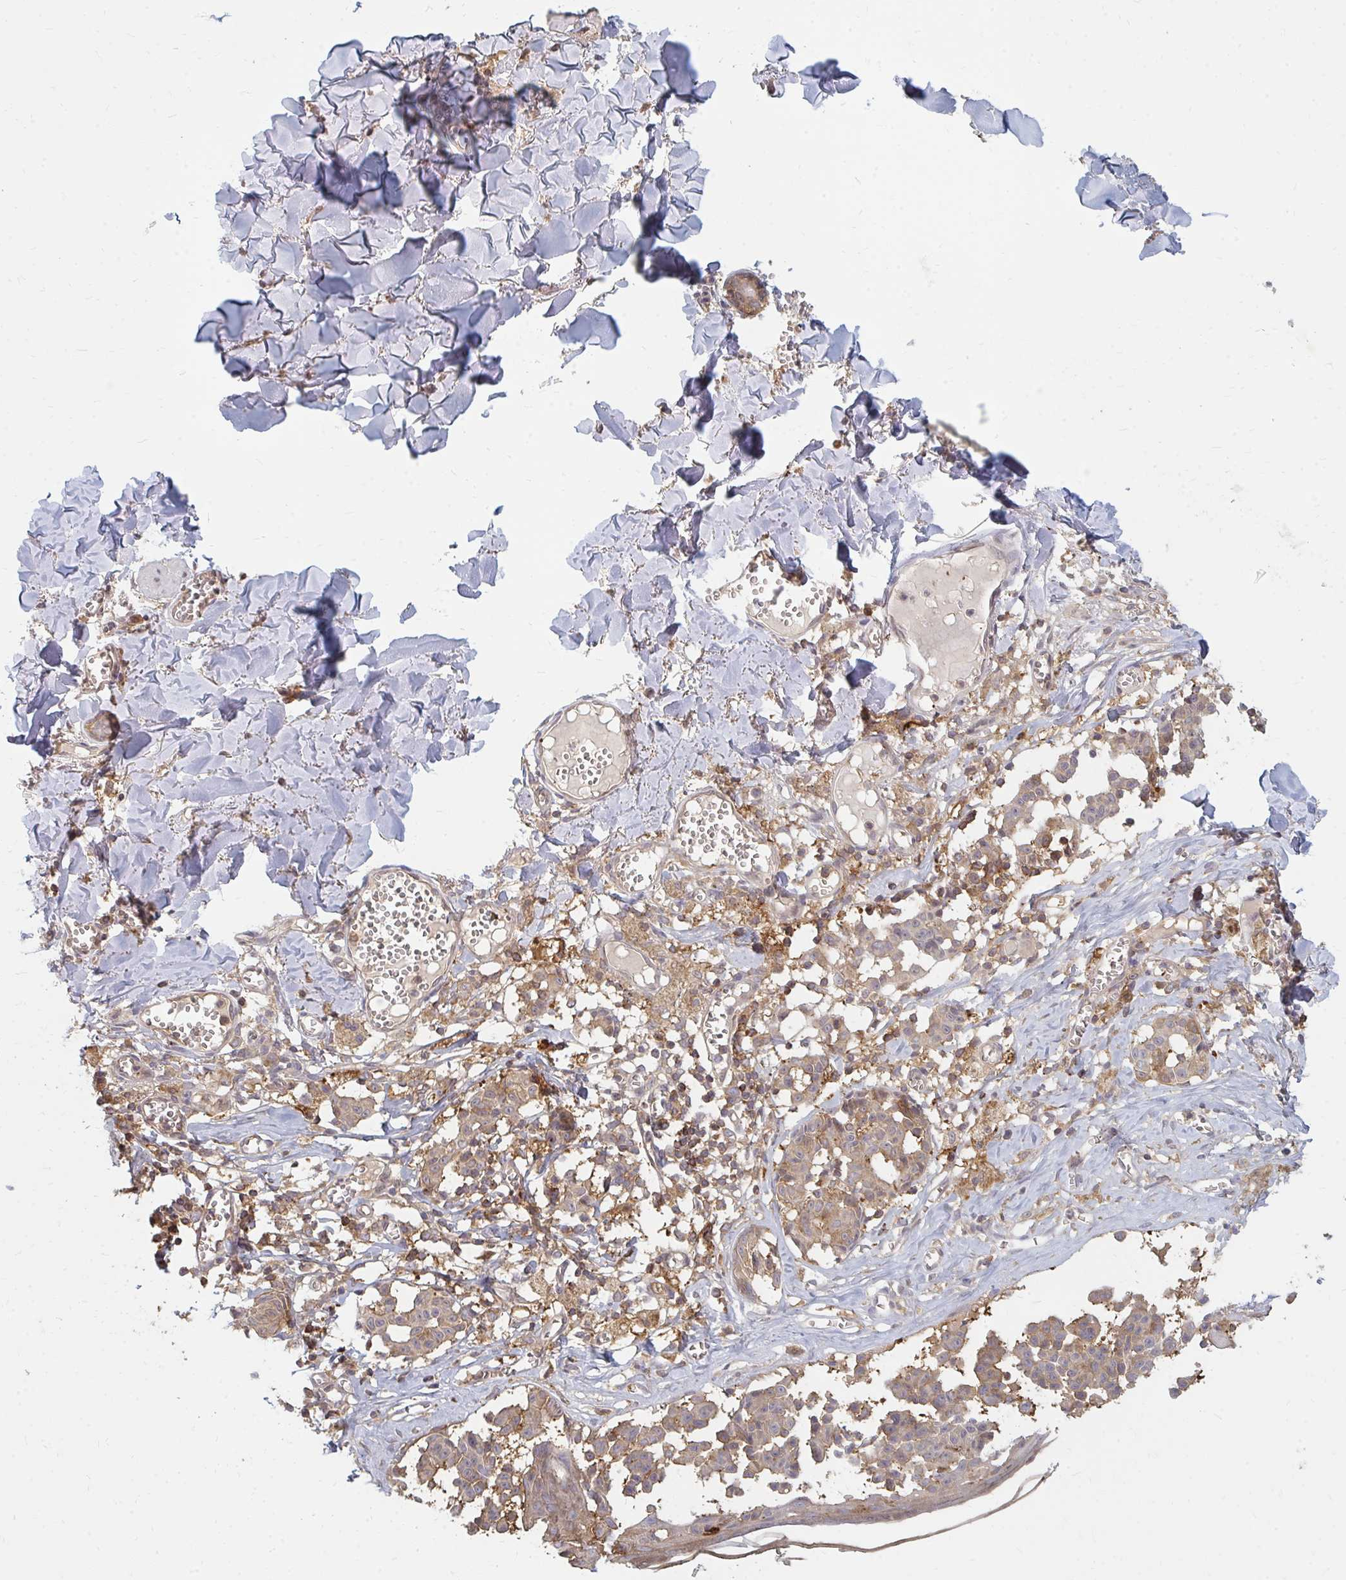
{"staining": {"intensity": "moderate", "quantity": ">75%", "location": "cytoplasmic/membranous"}, "tissue": "melanoma", "cell_type": "Tumor cells", "image_type": "cancer", "snomed": [{"axis": "morphology", "description": "Malignant melanoma, NOS"}, {"axis": "topography", "description": "Skin"}], "caption": "An immunohistochemistry micrograph of neoplastic tissue is shown. Protein staining in brown shows moderate cytoplasmic/membranous positivity in melanoma within tumor cells.", "gene": "ZNF285", "patient": {"sex": "female", "age": 43}}